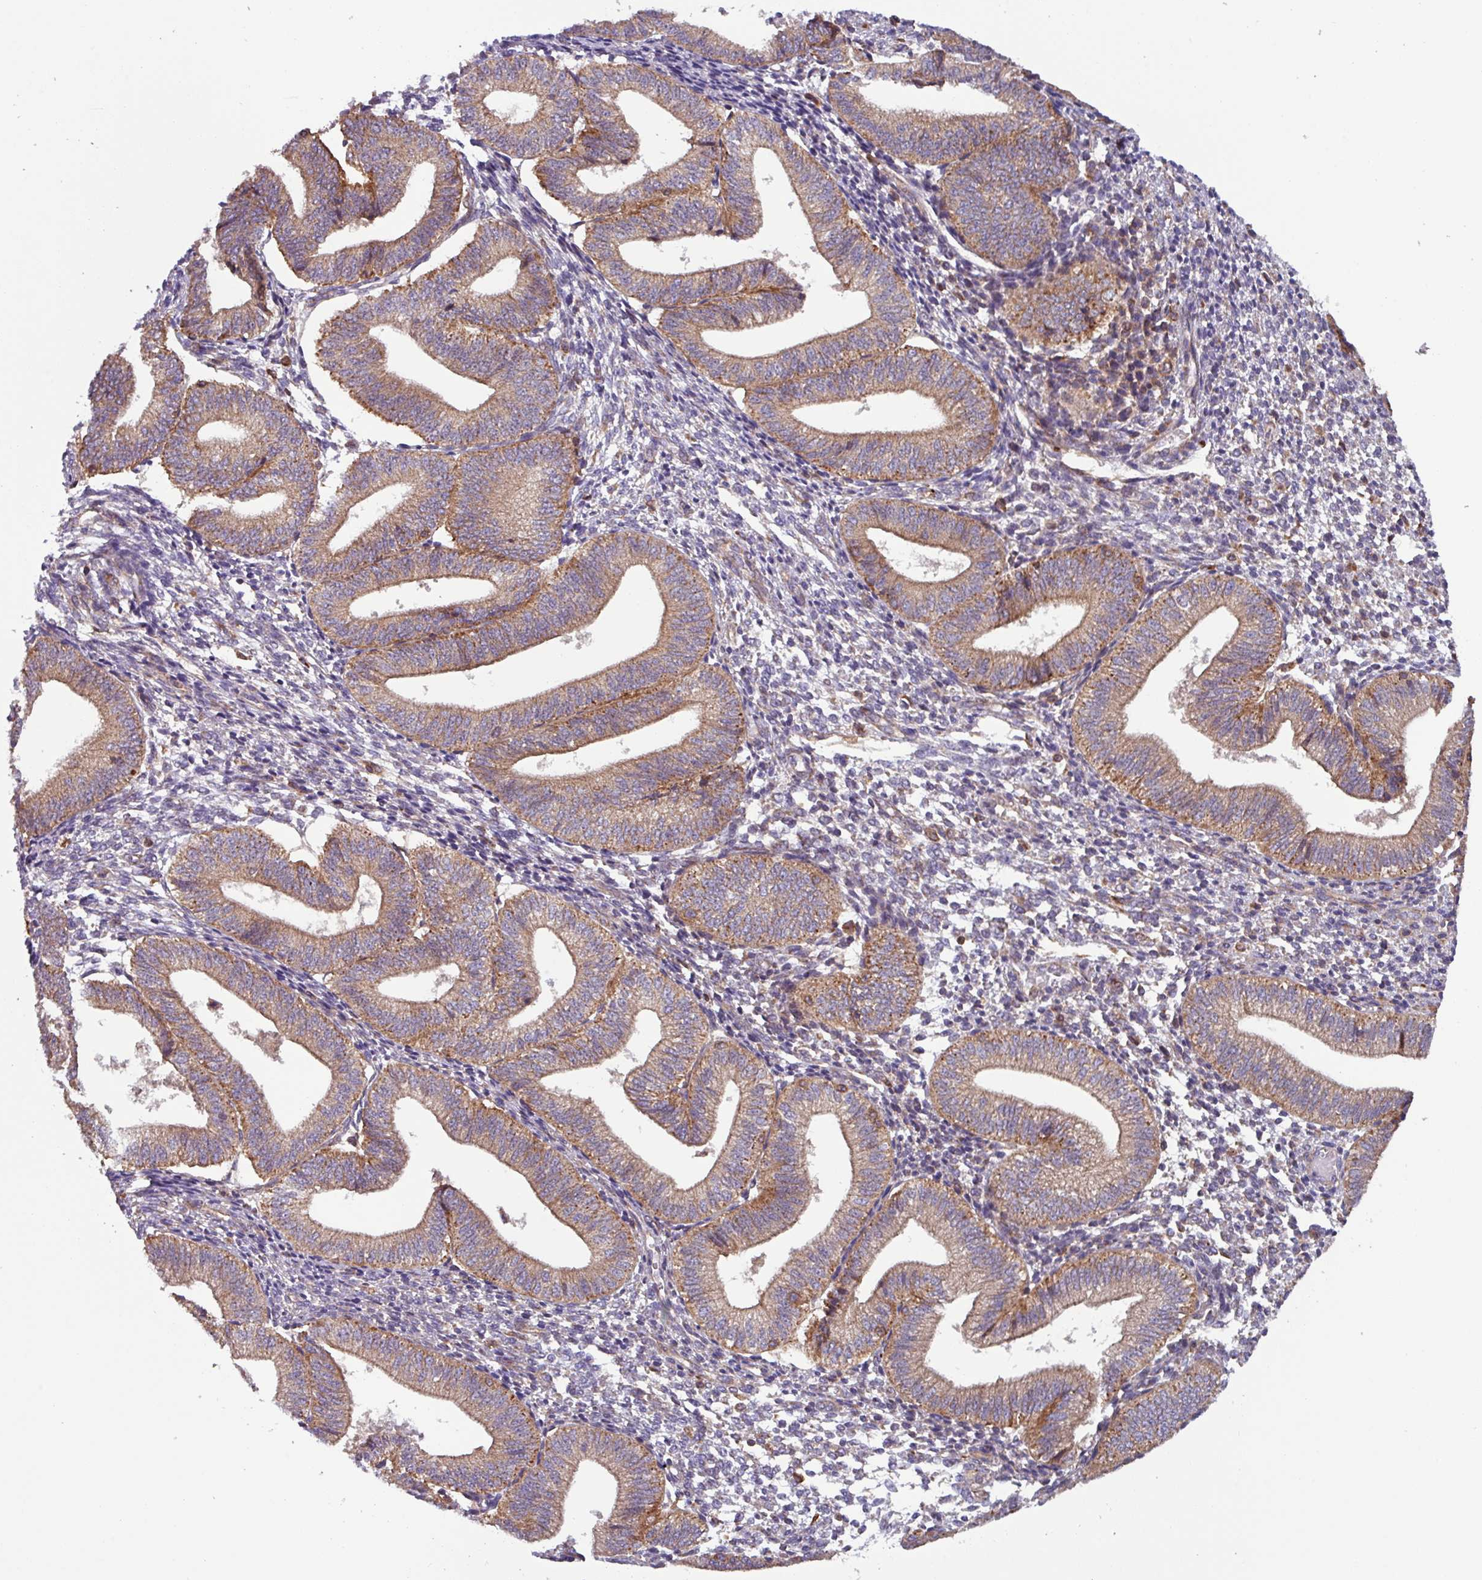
{"staining": {"intensity": "weak", "quantity": "25%-75%", "location": "cytoplasmic/membranous"}, "tissue": "endometrium", "cell_type": "Cells in endometrial stroma", "image_type": "normal", "snomed": [{"axis": "morphology", "description": "Normal tissue, NOS"}, {"axis": "topography", "description": "Endometrium"}], "caption": "A high-resolution micrograph shows immunohistochemistry staining of unremarkable endometrium, which demonstrates weak cytoplasmic/membranous expression in approximately 25%-75% of cells in endometrial stroma.", "gene": "PLEKHD1", "patient": {"sex": "female", "age": 34}}